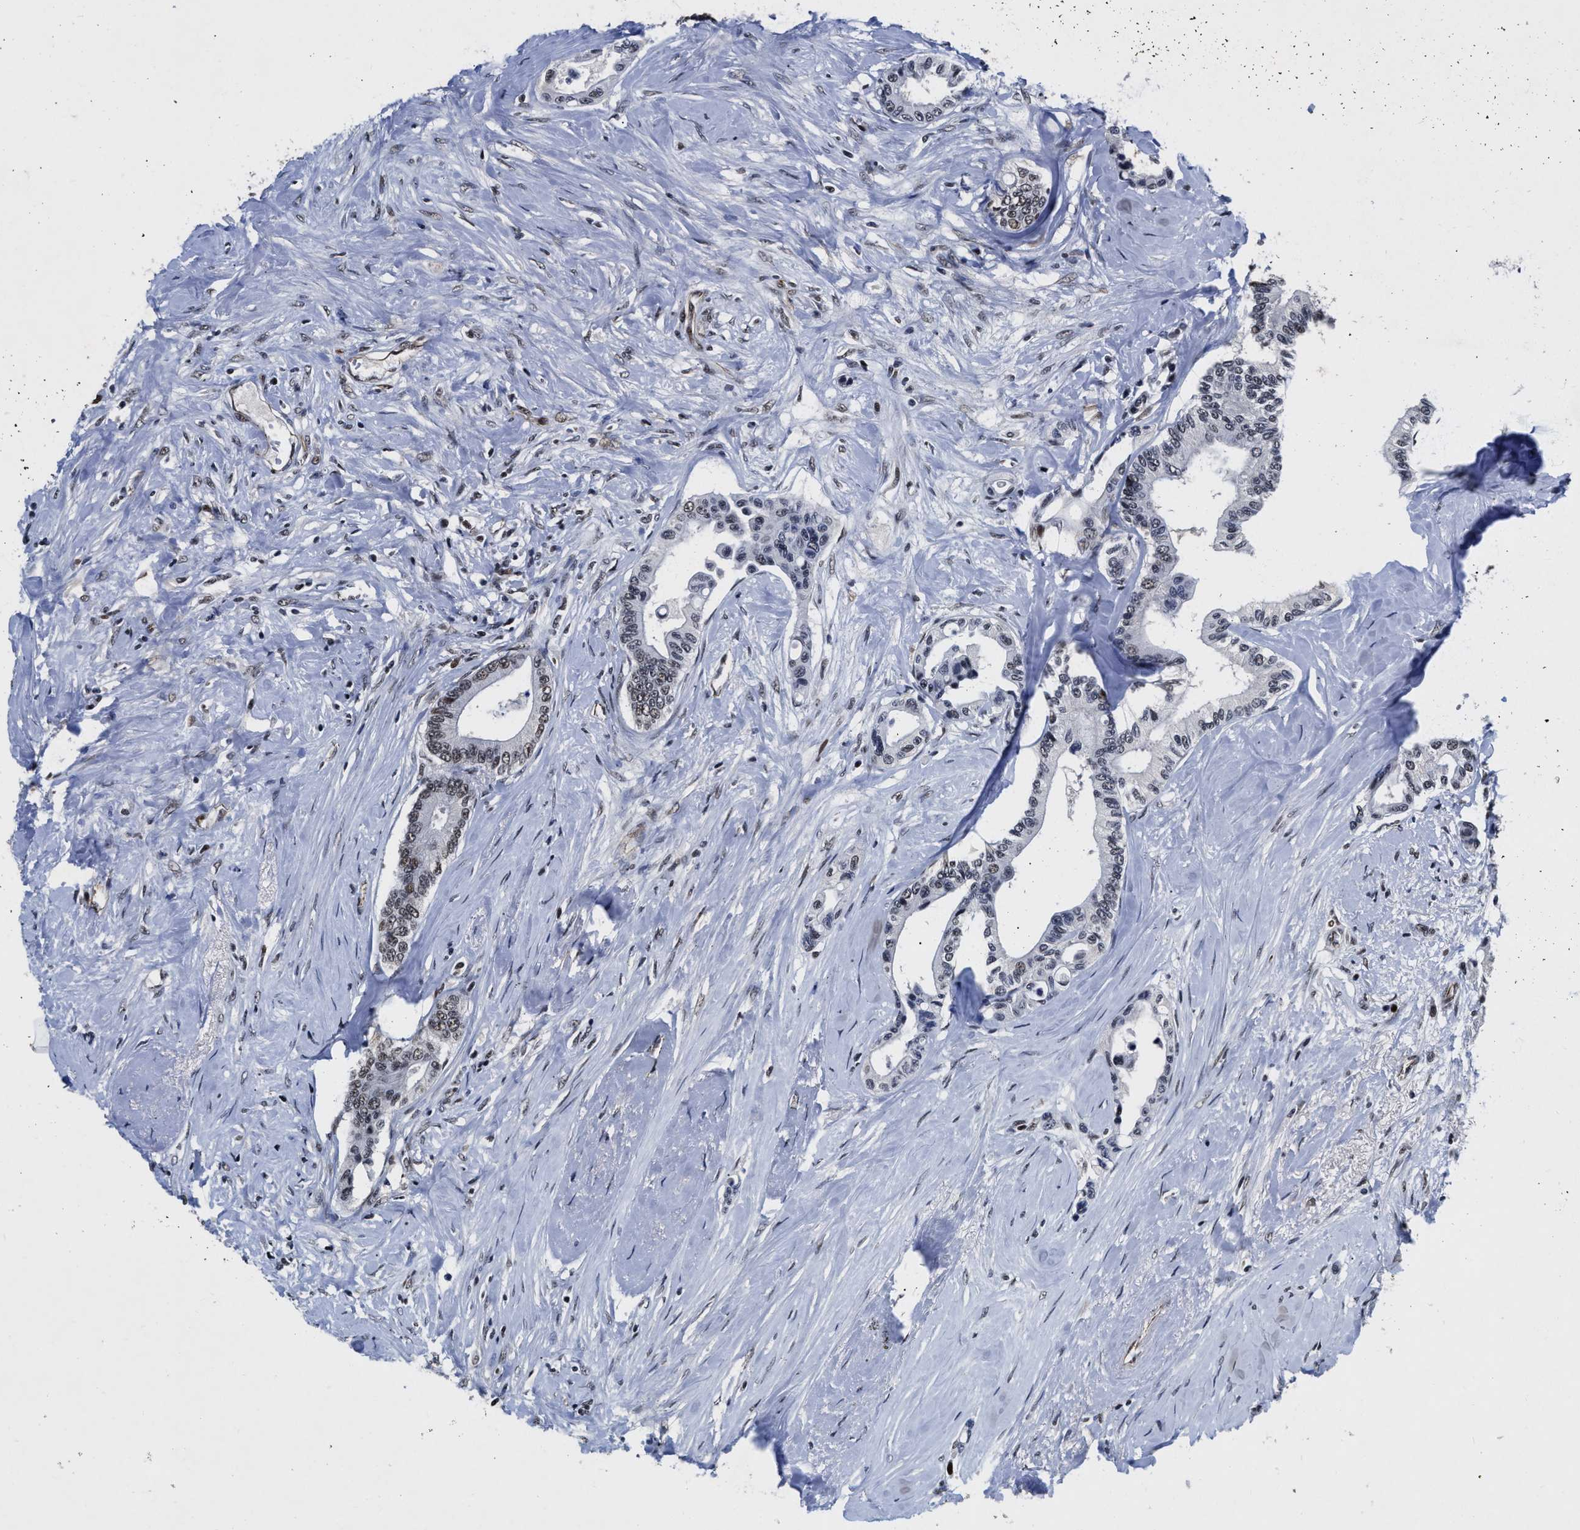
{"staining": {"intensity": "weak", "quantity": ">75%", "location": "nuclear"}, "tissue": "colorectal cancer", "cell_type": "Tumor cells", "image_type": "cancer", "snomed": [{"axis": "morphology", "description": "Normal tissue, NOS"}, {"axis": "morphology", "description": "Adenocarcinoma, NOS"}, {"axis": "topography", "description": "Colon"}], "caption": "High-power microscopy captured an IHC micrograph of adenocarcinoma (colorectal), revealing weak nuclear expression in approximately >75% of tumor cells.", "gene": "CCNE1", "patient": {"sex": "male", "age": 82}}